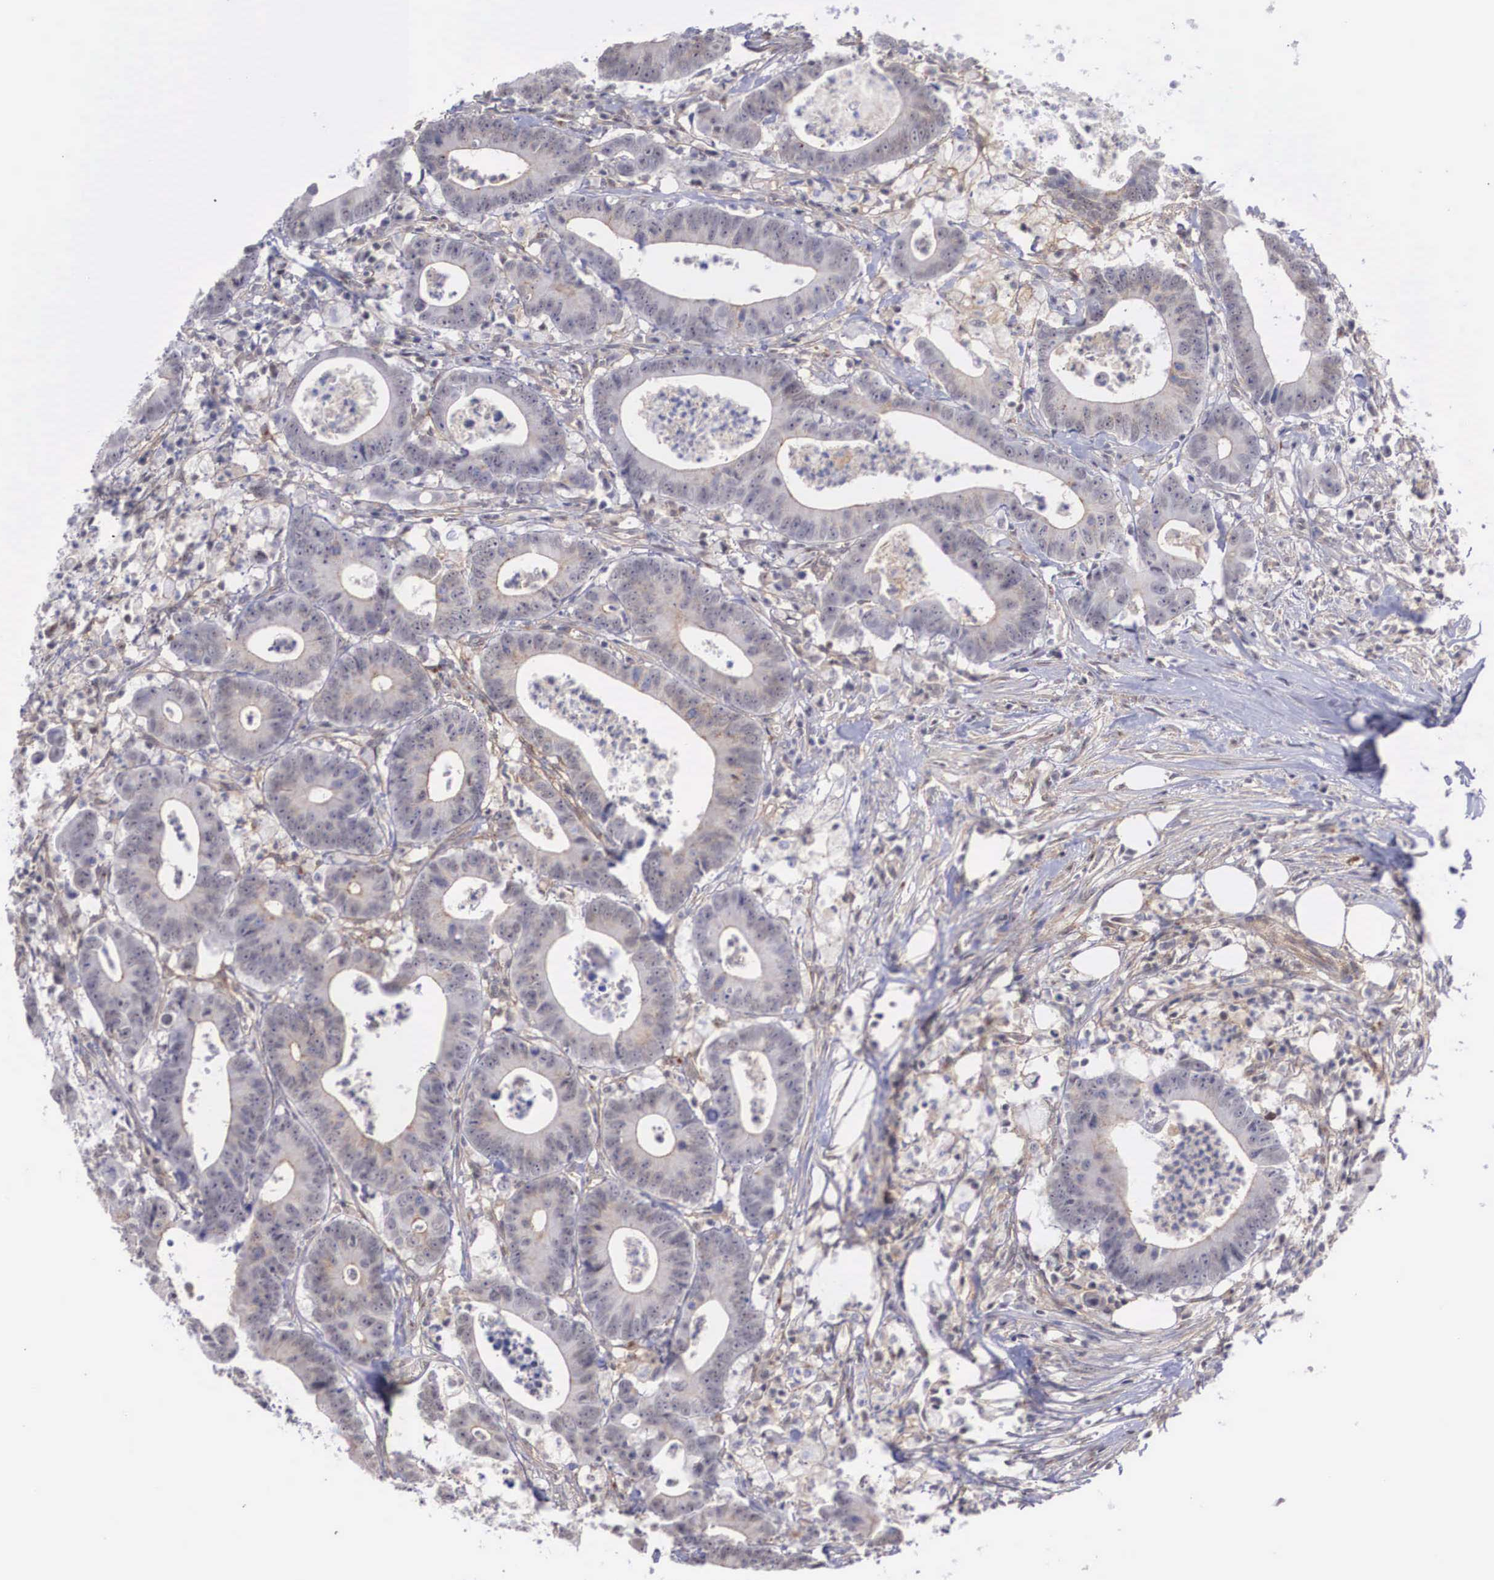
{"staining": {"intensity": "weak", "quantity": "<25%", "location": "cytoplasmic/membranous"}, "tissue": "colorectal cancer", "cell_type": "Tumor cells", "image_type": "cancer", "snomed": [{"axis": "morphology", "description": "Adenocarcinoma, NOS"}, {"axis": "topography", "description": "Colon"}], "caption": "Immunohistochemistry photomicrograph of colorectal adenocarcinoma stained for a protein (brown), which displays no expression in tumor cells.", "gene": "NR4A2", "patient": {"sex": "male", "age": 55}}